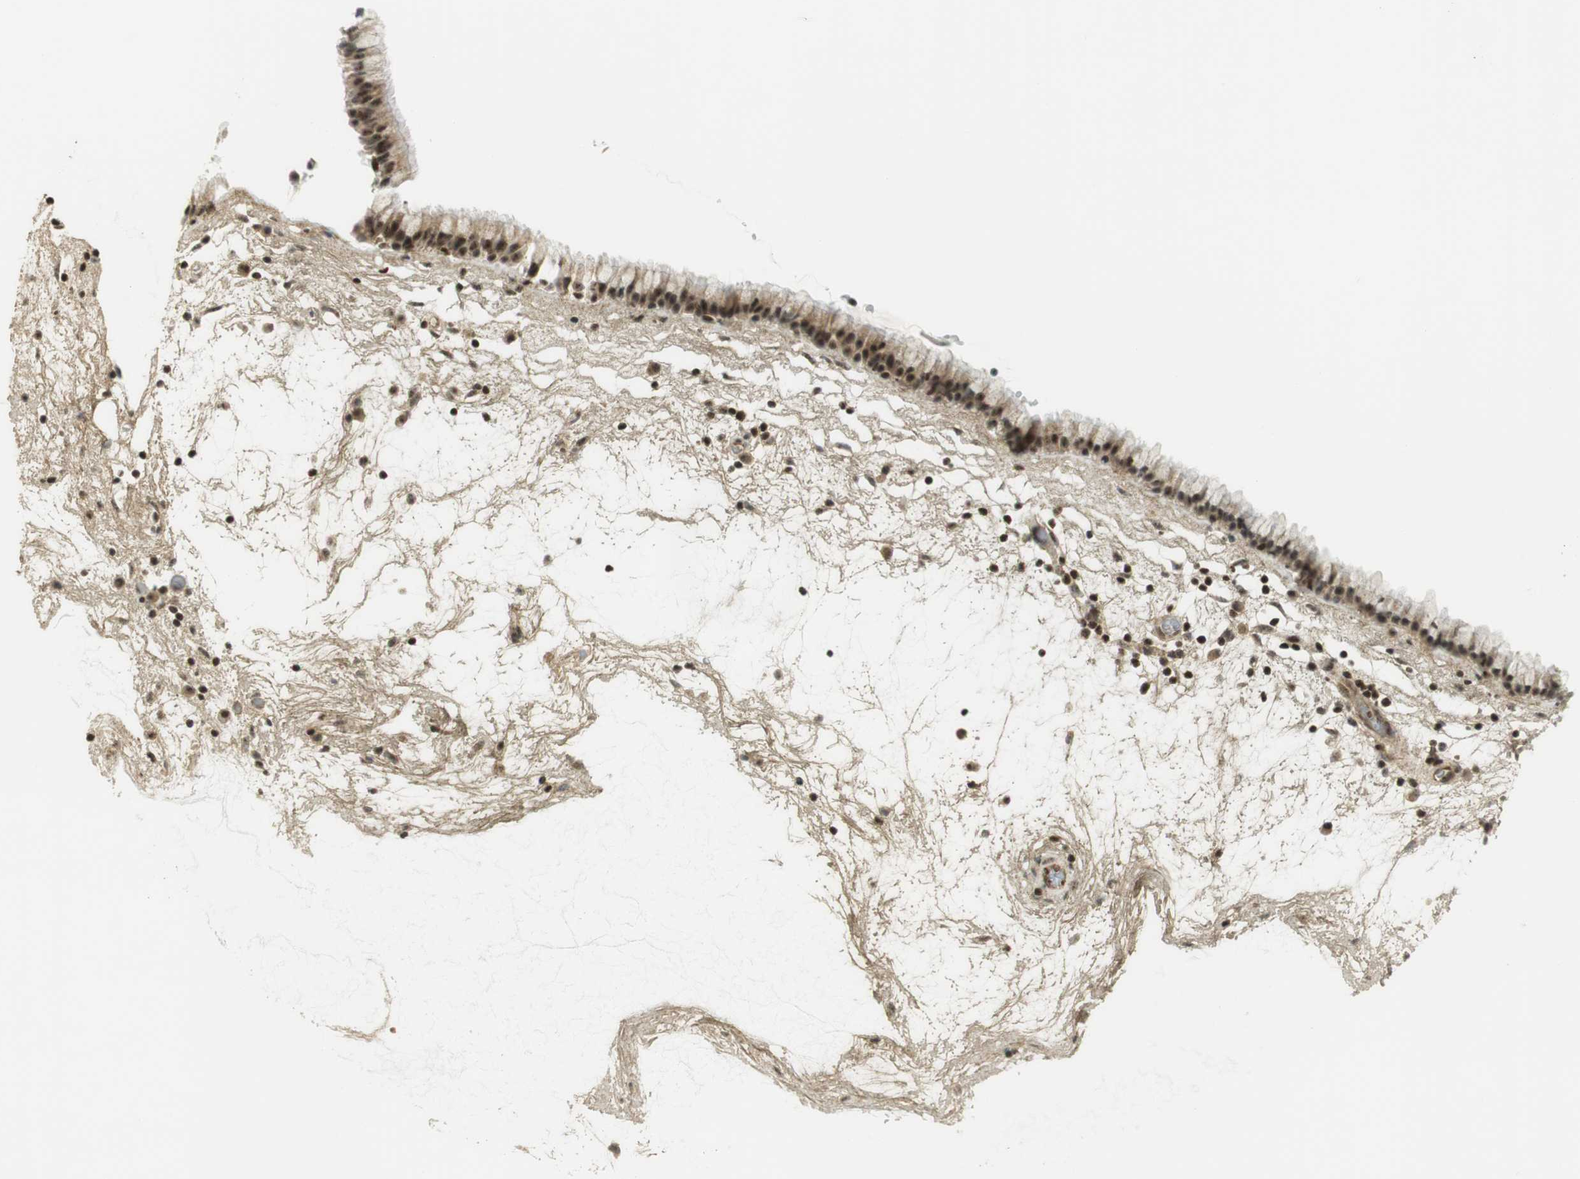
{"staining": {"intensity": "moderate", "quantity": ">75%", "location": "cytoplasmic/membranous,nuclear"}, "tissue": "nasopharynx", "cell_type": "Respiratory epithelial cells", "image_type": "normal", "snomed": [{"axis": "morphology", "description": "Normal tissue, NOS"}, {"axis": "morphology", "description": "Inflammation, NOS"}, {"axis": "topography", "description": "Nasopharynx"}], "caption": "Immunohistochemical staining of unremarkable human nasopharynx reveals medium levels of moderate cytoplasmic/membranous,nuclear positivity in approximately >75% of respiratory epithelial cells.", "gene": "PPP1R13B", "patient": {"sex": "male", "age": 48}}